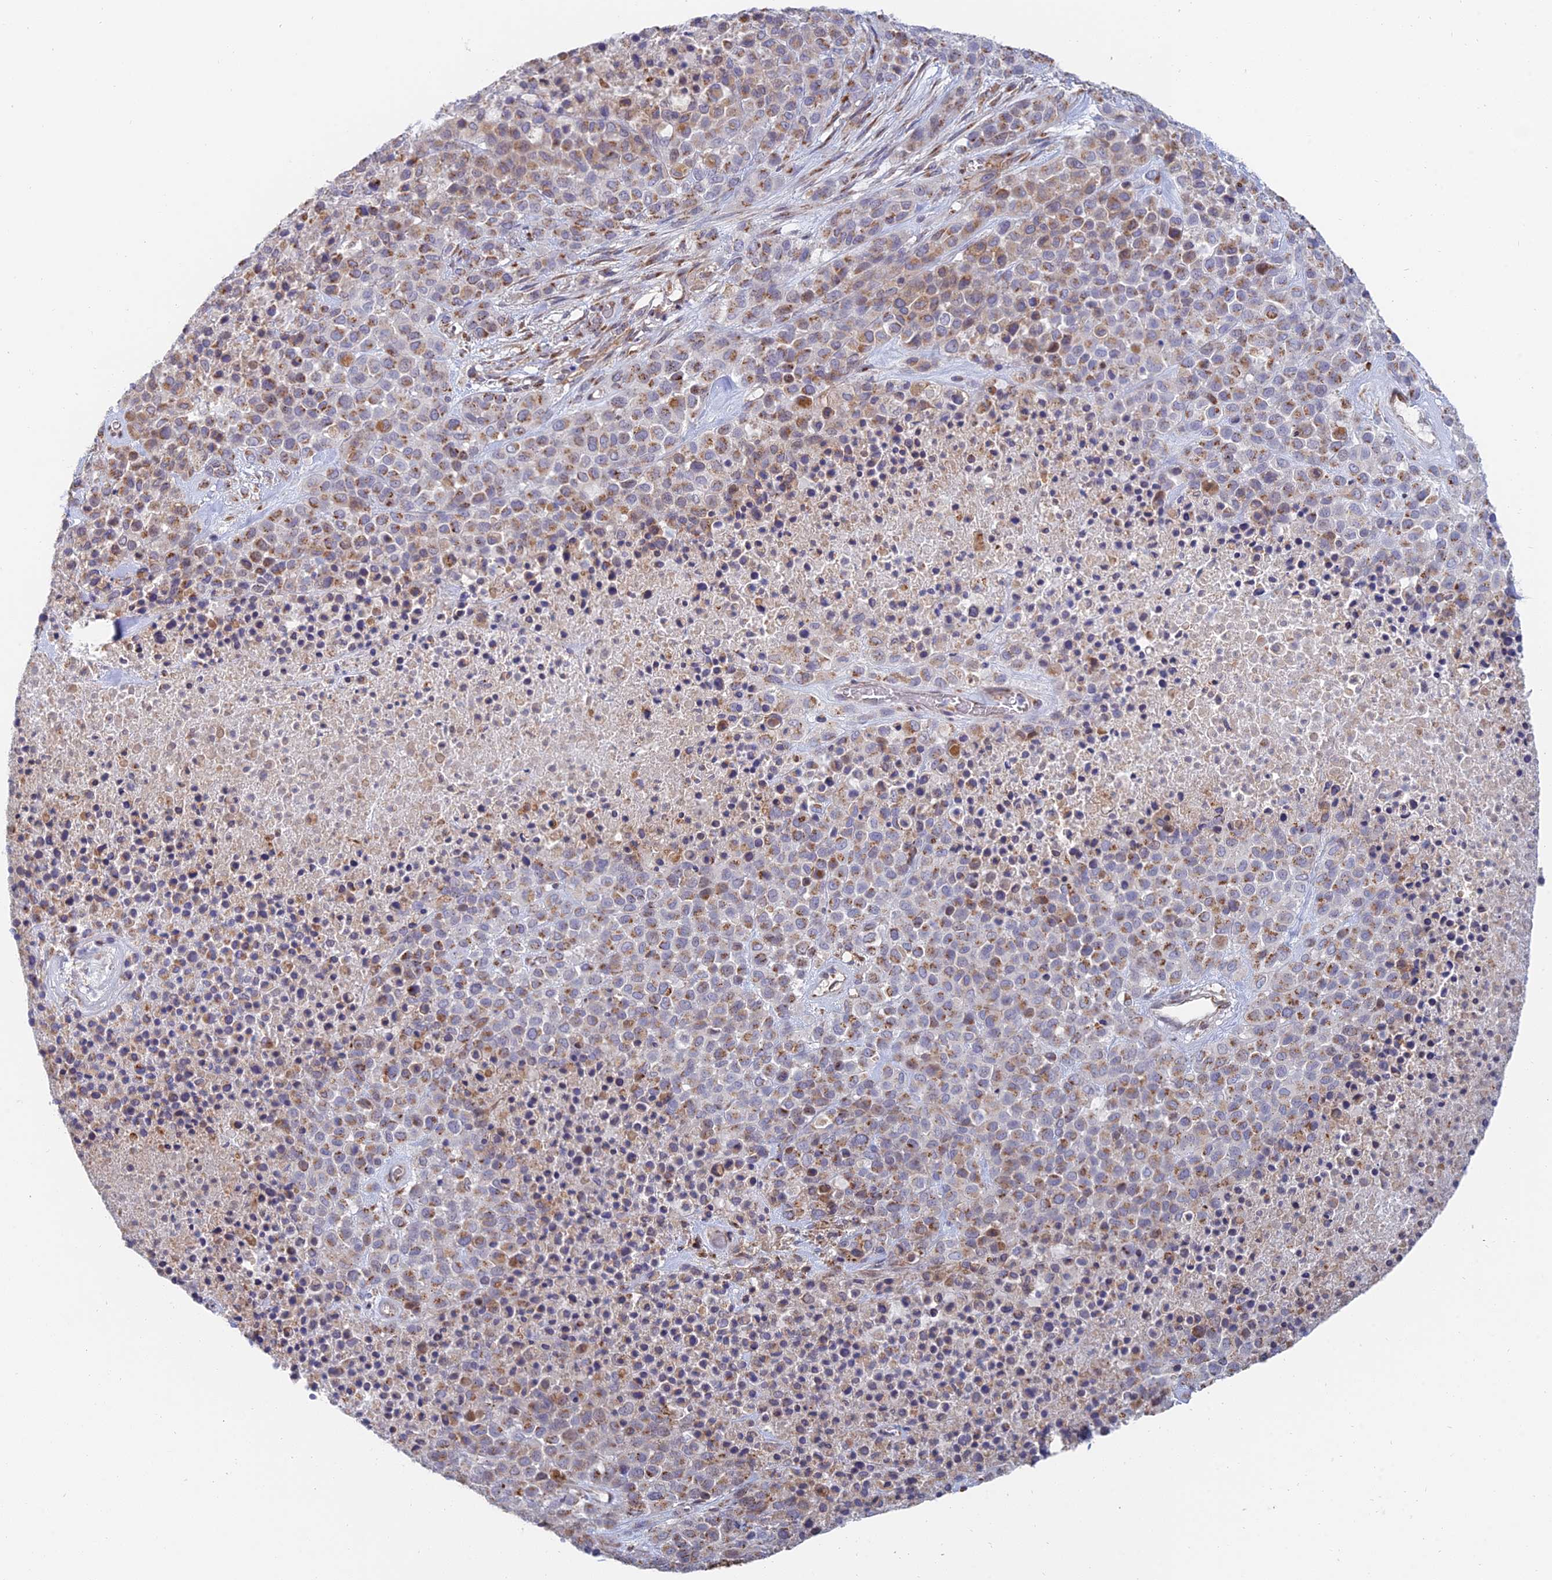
{"staining": {"intensity": "moderate", "quantity": ">75%", "location": "cytoplasmic/membranous"}, "tissue": "melanoma", "cell_type": "Tumor cells", "image_type": "cancer", "snomed": [{"axis": "morphology", "description": "Malignant melanoma, Metastatic site"}, {"axis": "topography", "description": "Skin"}], "caption": "Immunohistochemical staining of human melanoma displays moderate cytoplasmic/membranous protein staining in about >75% of tumor cells. Using DAB (3,3'-diaminobenzidine) (brown) and hematoxylin (blue) stains, captured at high magnification using brightfield microscopy.", "gene": "HS2ST1", "patient": {"sex": "female", "age": 81}}